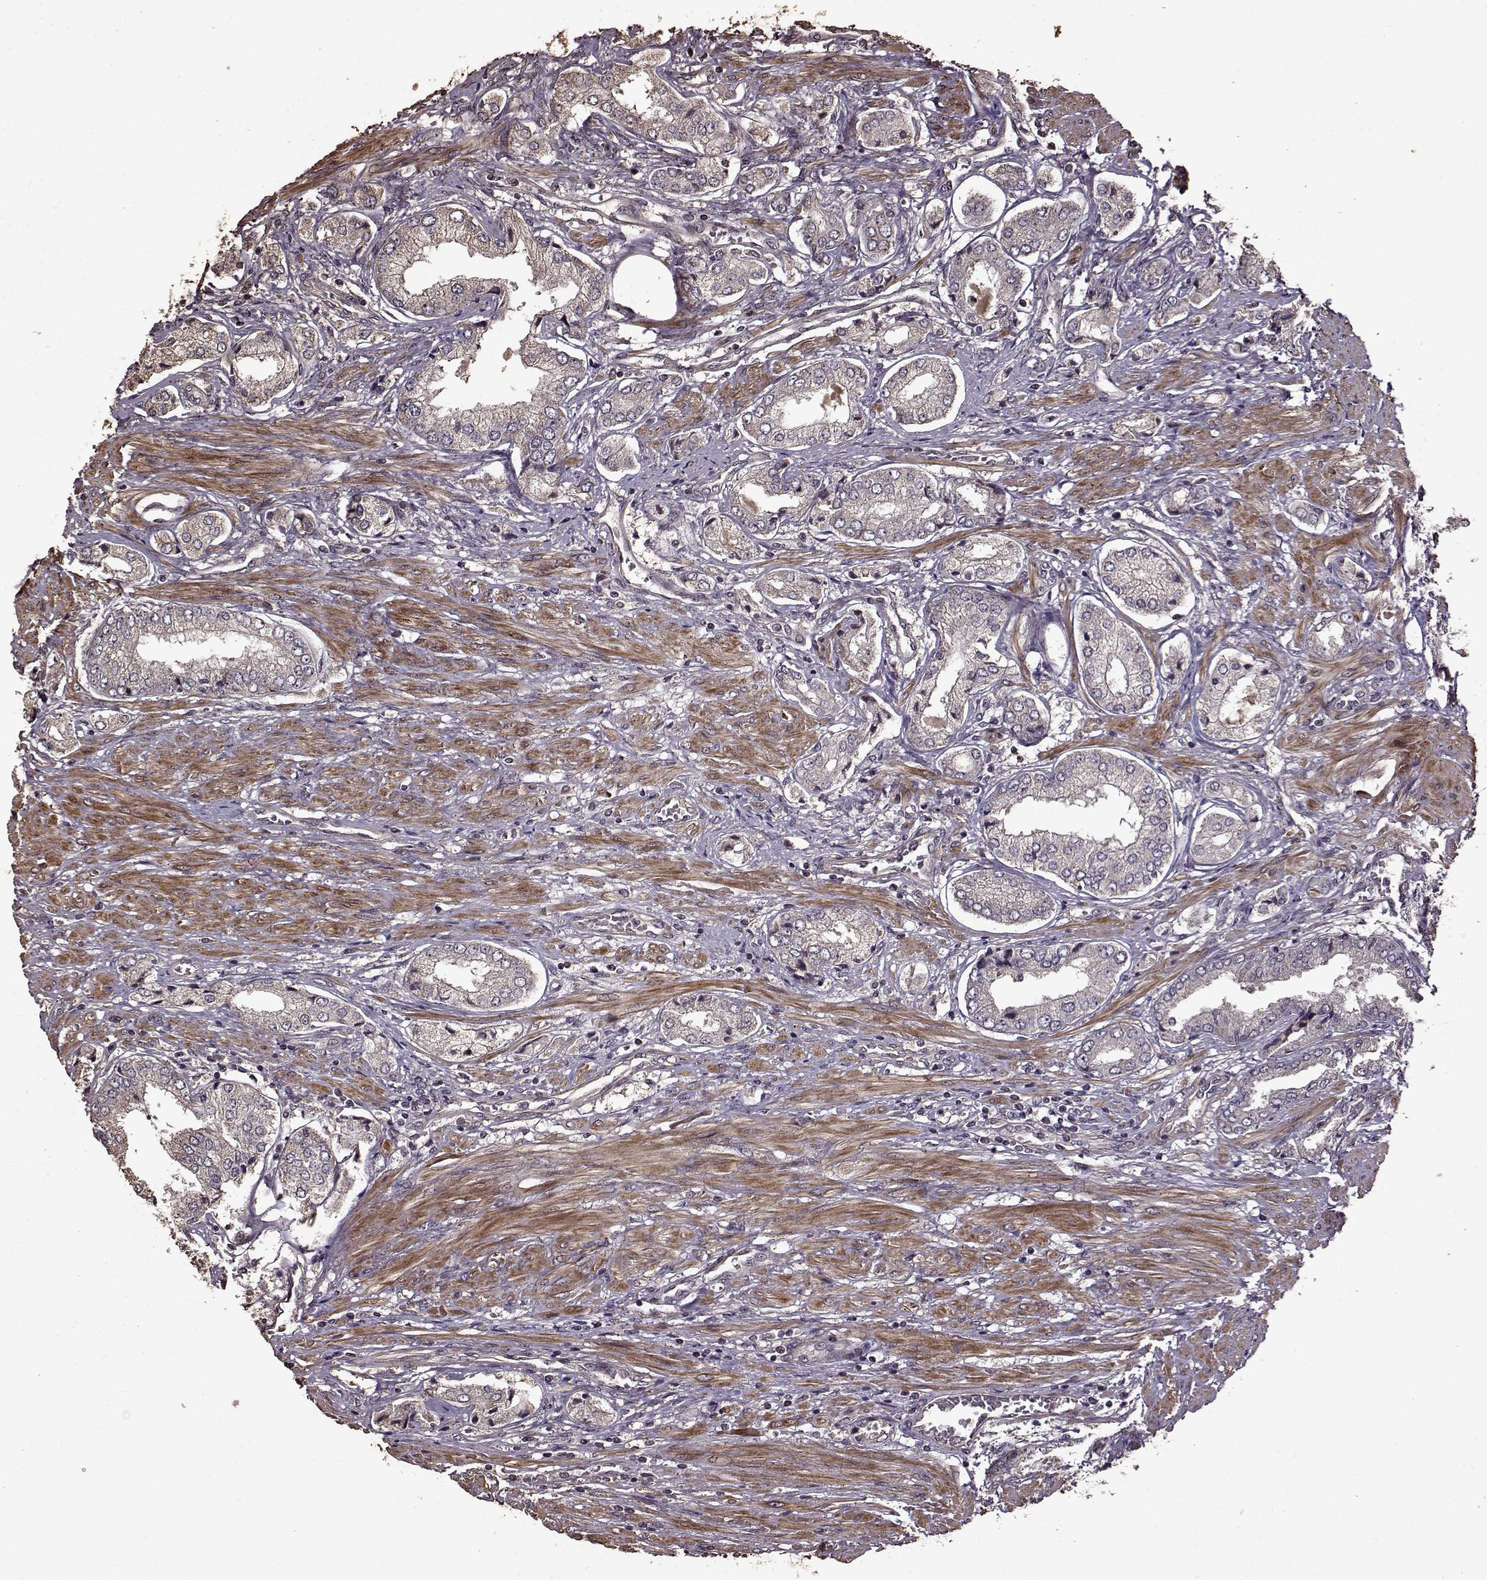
{"staining": {"intensity": "negative", "quantity": "none", "location": "none"}, "tissue": "prostate cancer", "cell_type": "Tumor cells", "image_type": "cancer", "snomed": [{"axis": "morphology", "description": "Adenocarcinoma, NOS"}, {"axis": "topography", "description": "Prostate"}], "caption": "Immunohistochemistry micrograph of prostate cancer (adenocarcinoma) stained for a protein (brown), which shows no expression in tumor cells.", "gene": "FBXW11", "patient": {"sex": "male", "age": 63}}